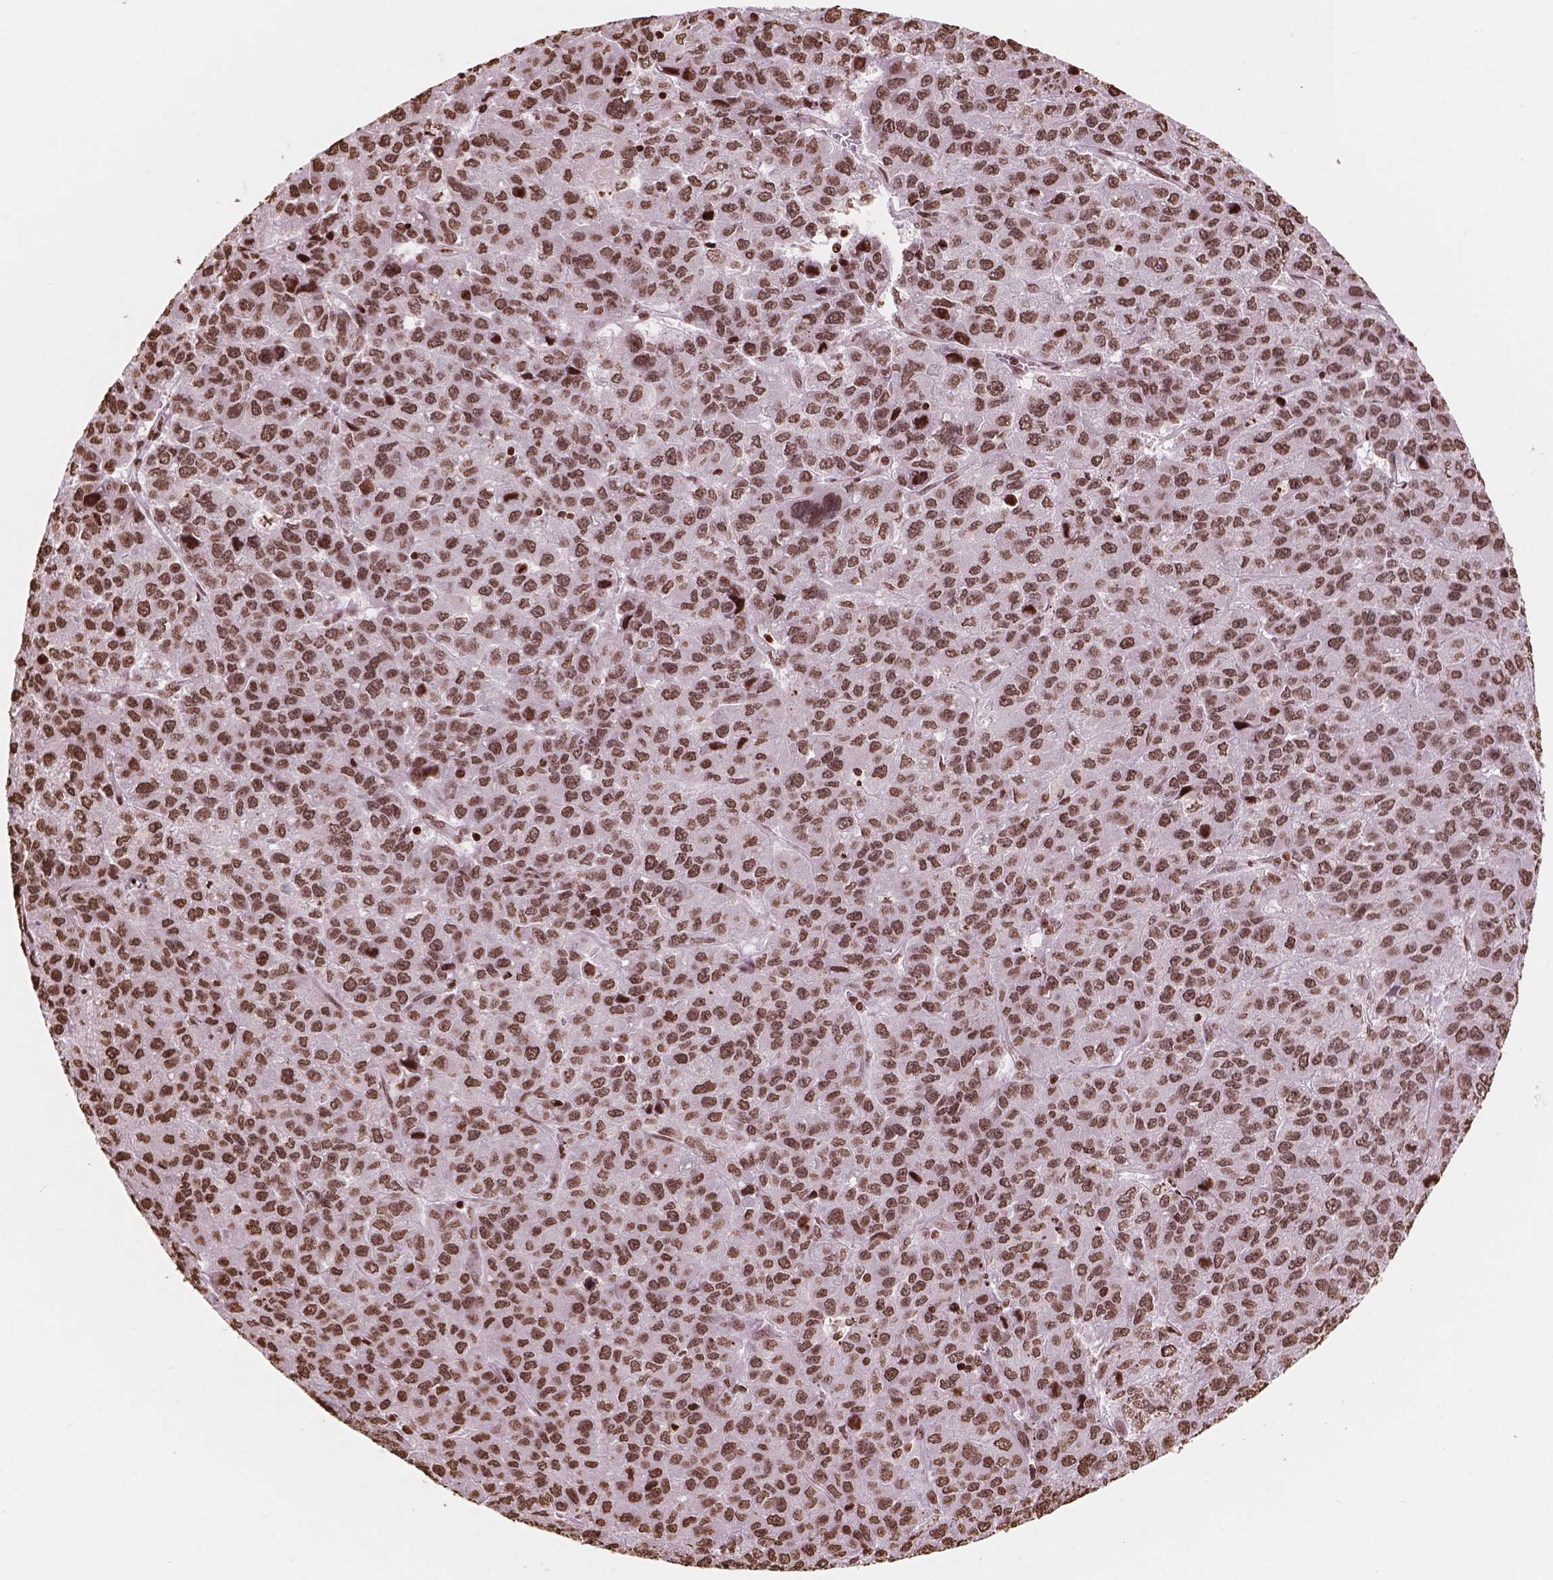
{"staining": {"intensity": "moderate", "quantity": ">75%", "location": "nuclear"}, "tissue": "liver cancer", "cell_type": "Tumor cells", "image_type": "cancer", "snomed": [{"axis": "morphology", "description": "Carcinoma, Hepatocellular, NOS"}, {"axis": "topography", "description": "Liver"}], "caption": "Immunohistochemical staining of liver cancer shows medium levels of moderate nuclear protein positivity in about >75% of tumor cells.", "gene": "H3C7", "patient": {"sex": "male", "age": 69}}